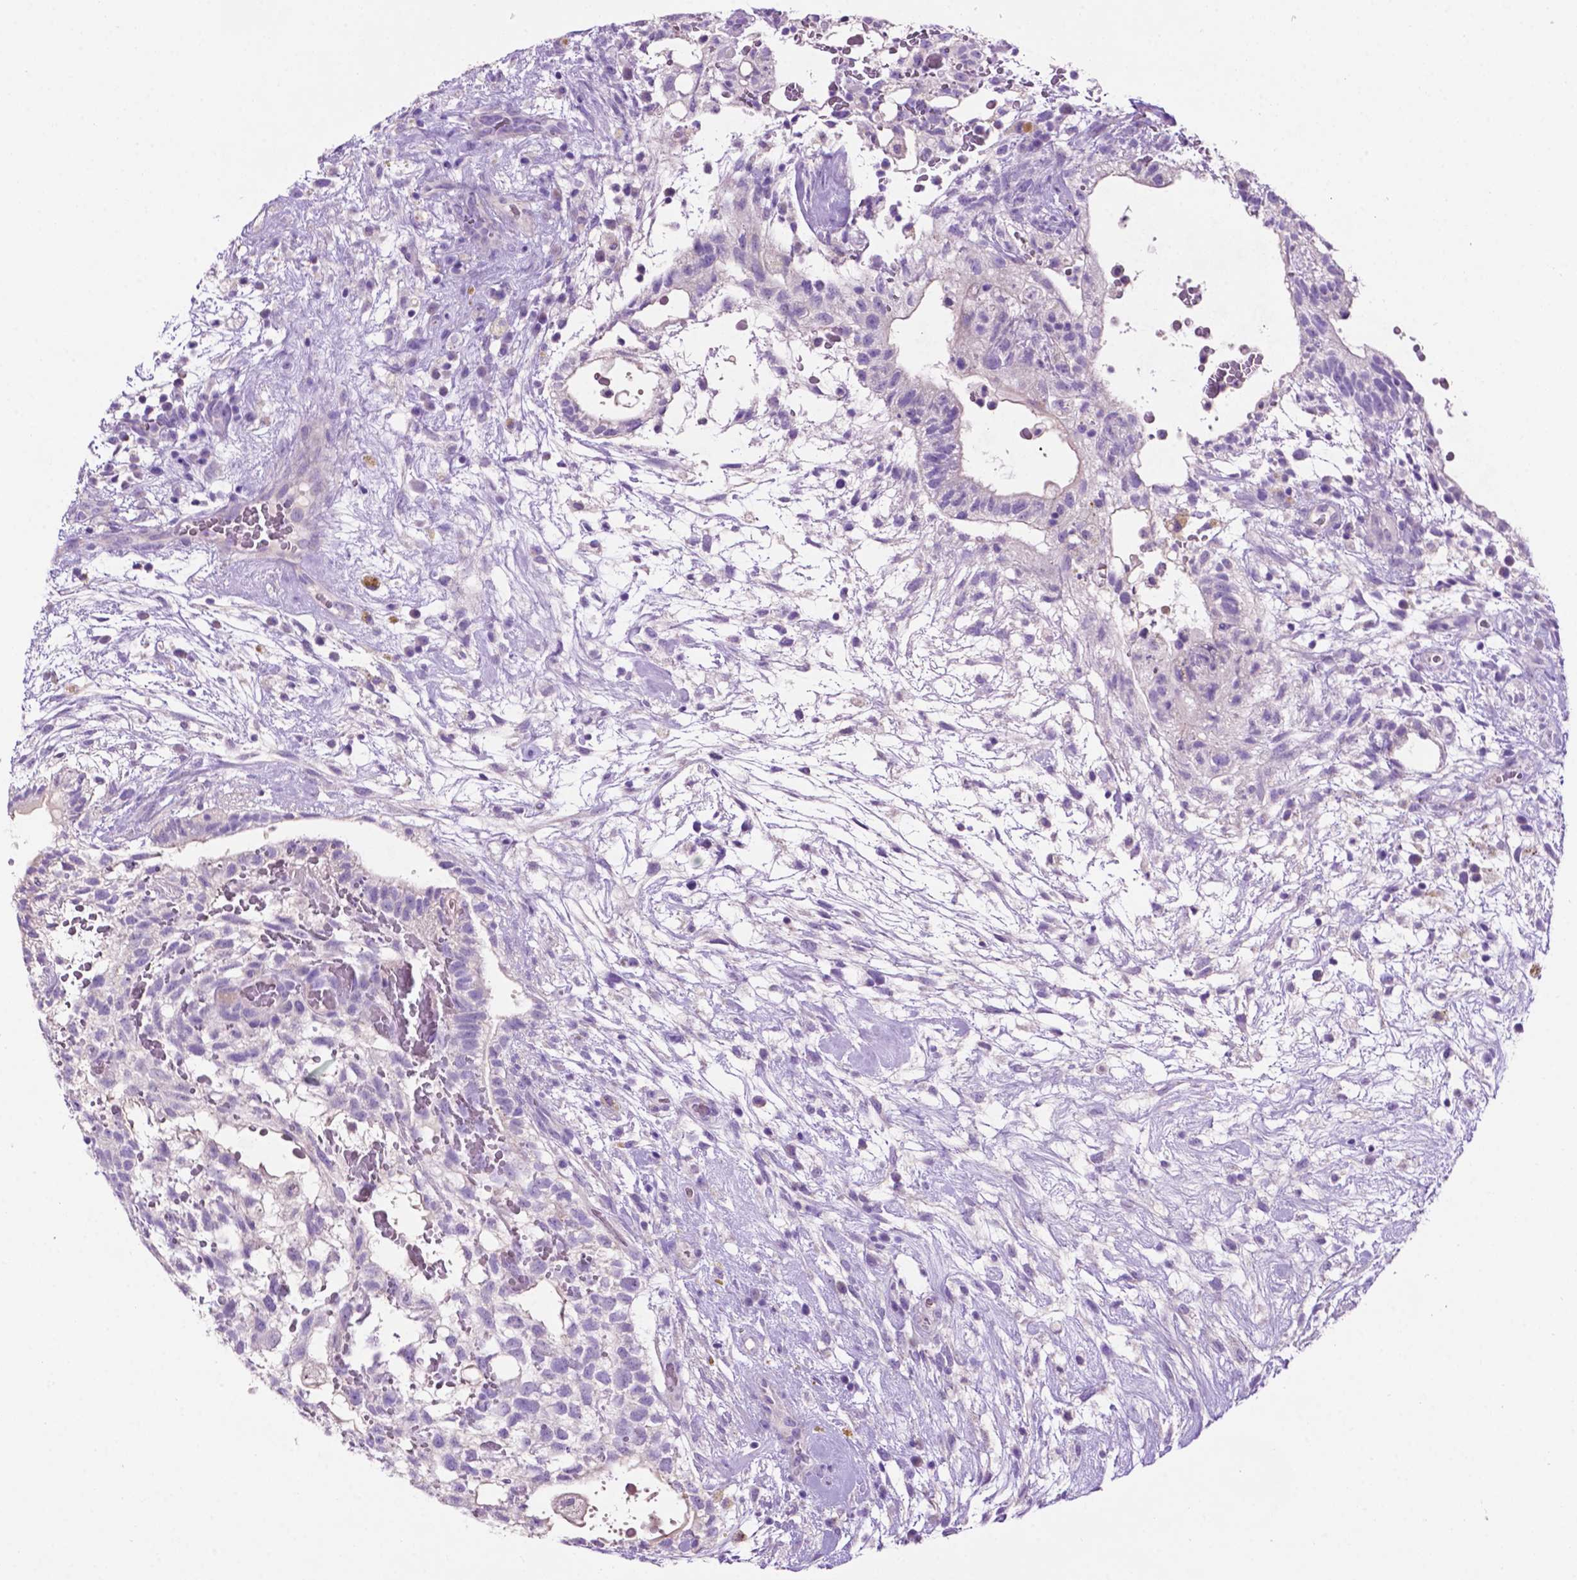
{"staining": {"intensity": "negative", "quantity": "none", "location": "none"}, "tissue": "testis cancer", "cell_type": "Tumor cells", "image_type": "cancer", "snomed": [{"axis": "morphology", "description": "Normal tissue, NOS"}, {"axis": "morphology", "description": "Carcinoma, Embryonal, NOS"}, {"axis": "topography", "description": "Testis"}], "caption": "This is a image of immunohistochemistry (IHC) staining of testis embryonal carcinoma, which shows no staining in tumor cells. The staining was performed using DAB to visualize the protein expression in brown, while the nuclei were stained in blue with hematoxylin (Magnification: 20x).", "gene": "PHYHIP", "patient": {"sex": "male", "age": 32}}